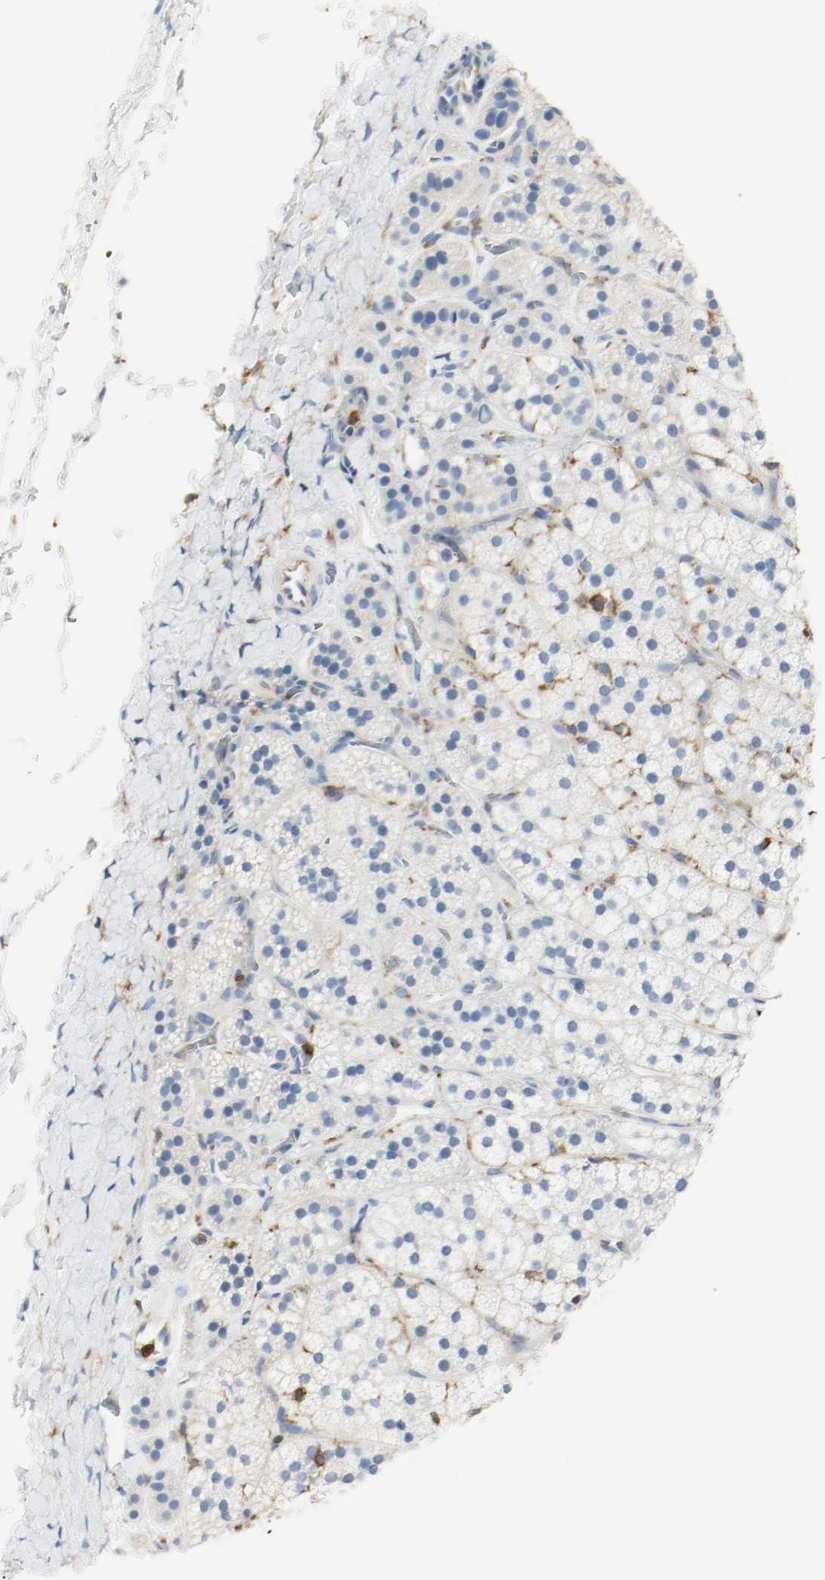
{"staining": {"intensity": "negative", "quantity": "none", "location": "none"}, "tissue": "adrenal gland", "cell_type": "Glandular cells", "image_type": "normal", "snomed": [{"axis": "morphology", "description": "Normal tissue, NOS"}, {"axis": "topography", "description": "Adrenal gland"}], "caption": "DAB (3,3'-diaminobenzidine) immunohistochemical staining of benign human adrenal gland demonstrates no significant staining in glandular cells. (DAB immunohistochemistry visualized using brightfield microscopy, high magnification).", "gene": "ARPC1B", "patient": {"sex": "female", "age": 44}}